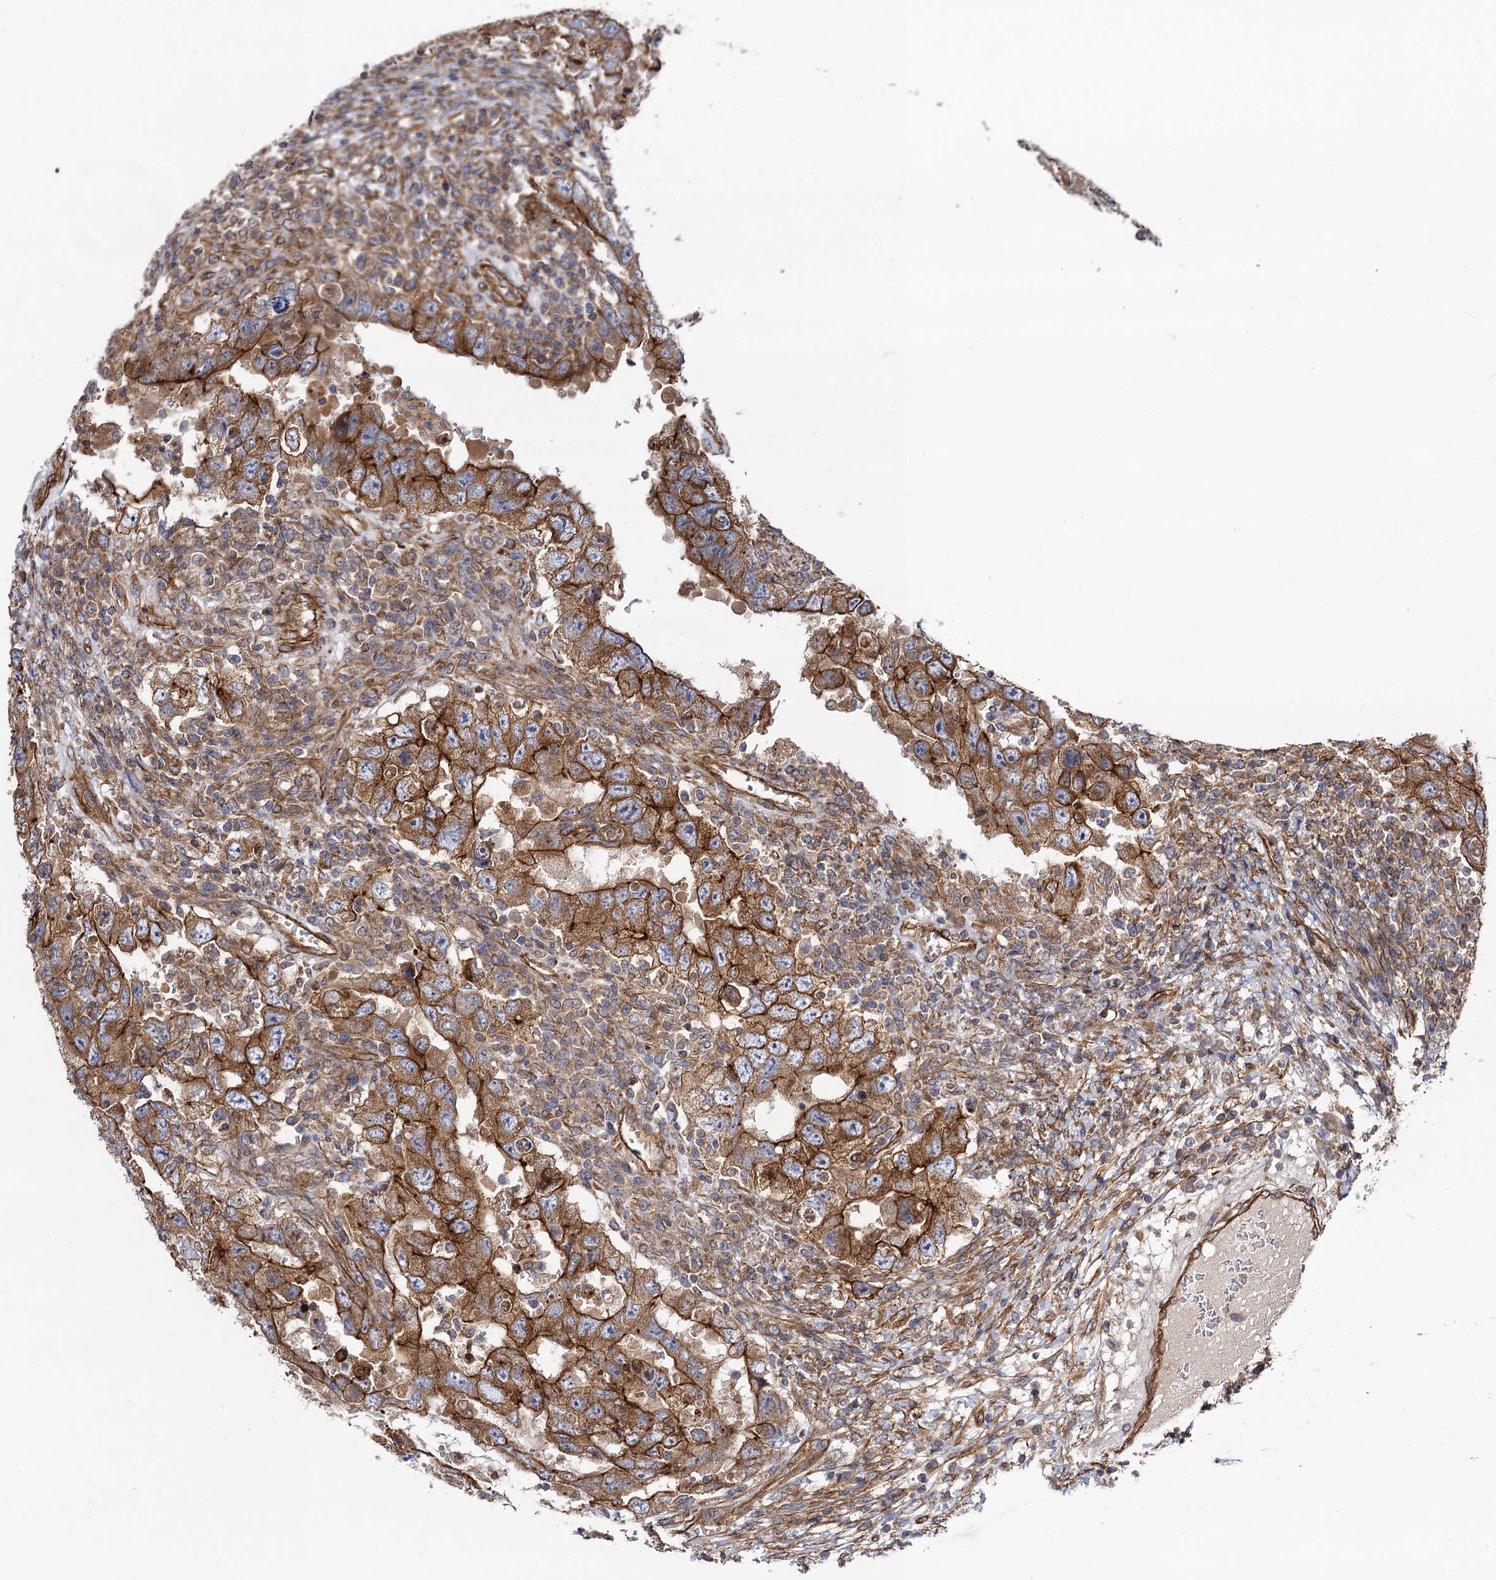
{"staining": {"intensity": "strong", "quantity": ">75%", "location": "cytoplasmic/membranous"}, "tissue": "testis cancer", "cell_type": "Tumor cells", "image_type": "cancer", "snomed": [{"axis": "morphology", "description": "Carcinoma, Embryonal, NOS"}, {"axis": "topography", "description": "Testis"}], "caption": "This photomicrograph displays testis cancer stained with IHC to label a protein in brown. The cytoplasmic/membranous of tumor cells show strong positivity for the protein. Nuclei are counter-stained blue.", "gene": "CIP2A", "patient": {"sex": "male", "age": 26}}